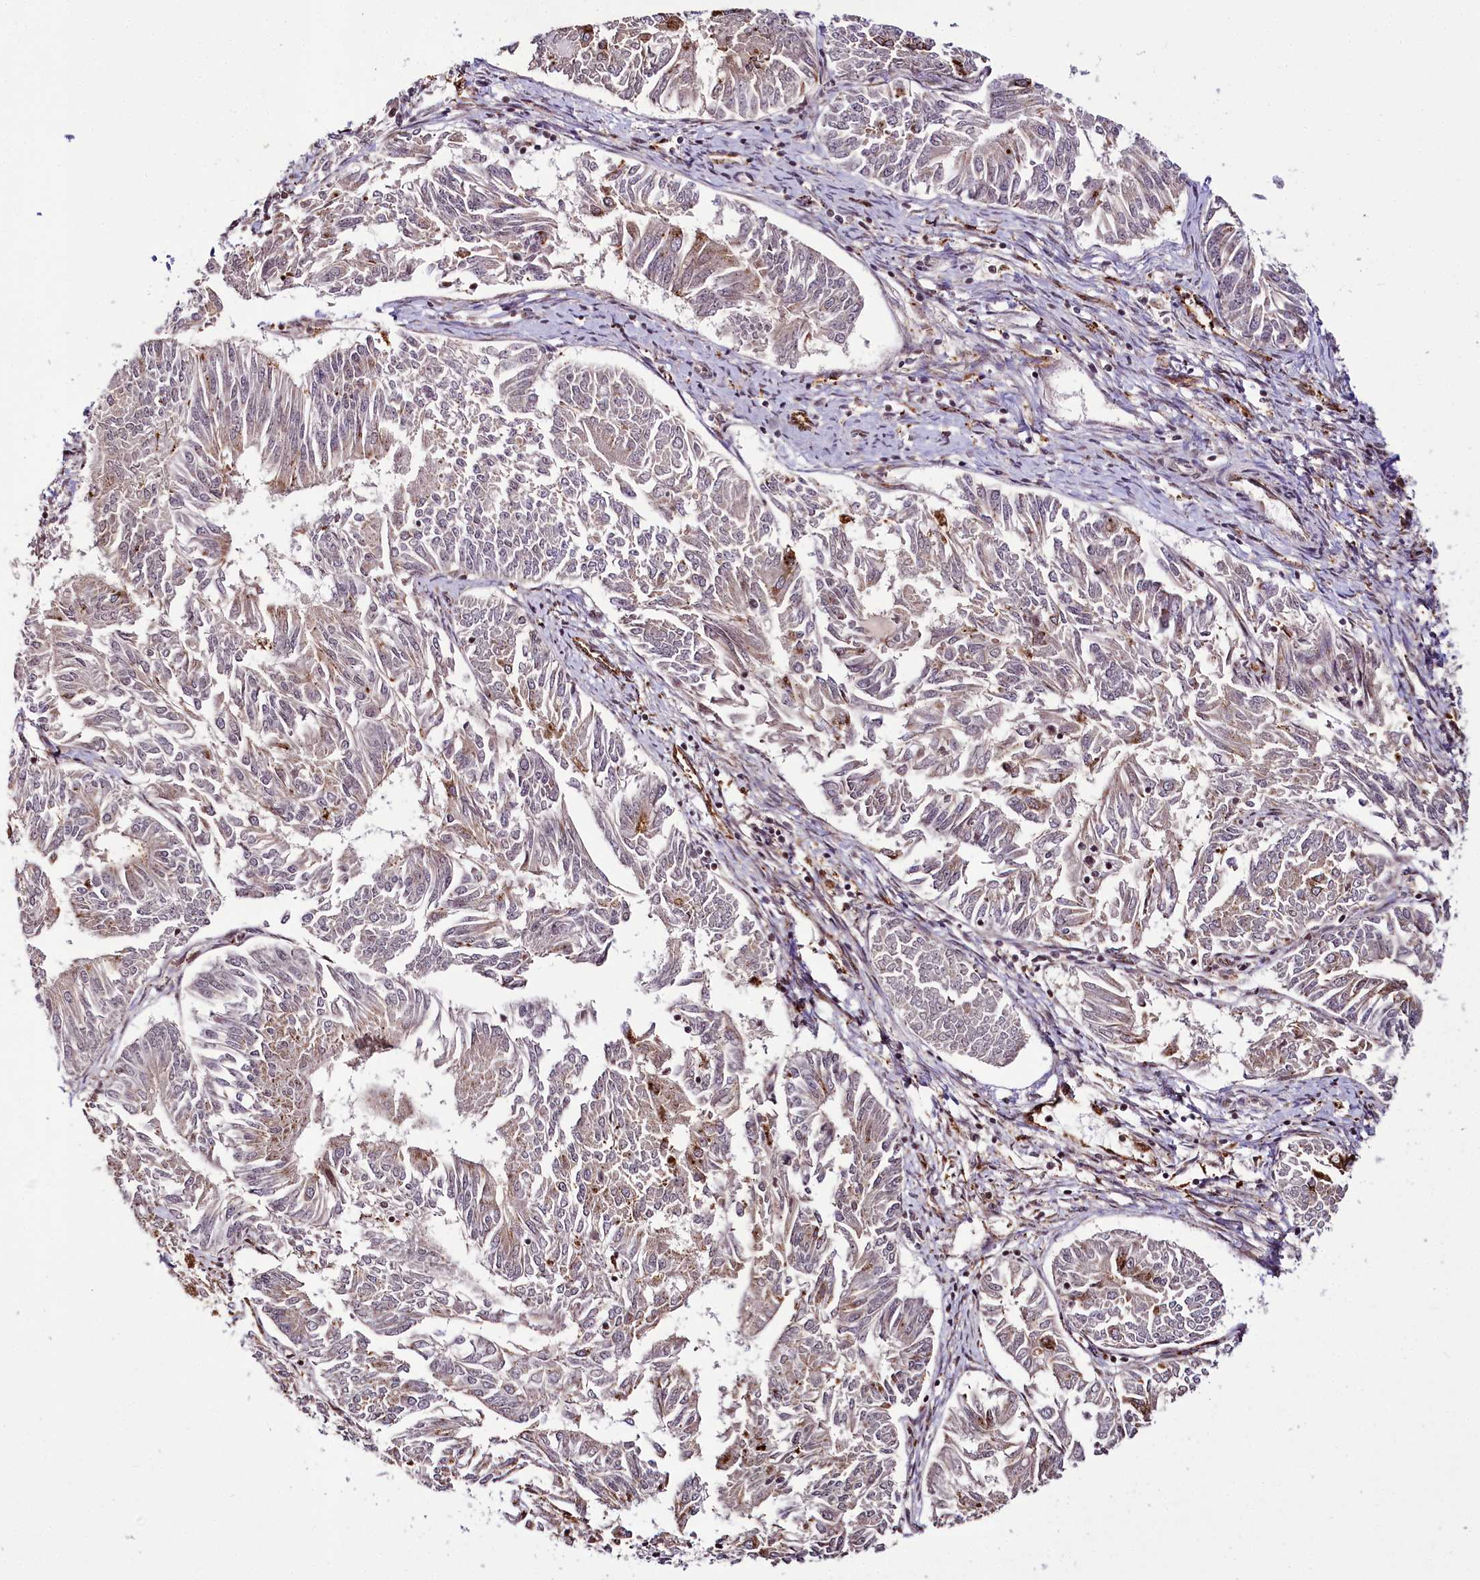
{"staining": {"intensity": "weak", "quantity": "<25%", "location": "cytoplasmic/membranous"}, "tissue": "endometrial cancer", "cell_type": "Tumor cells", "image_type": "cancer", "snomed": [{"axis": "morphology", "description": "Adenocarcinoma, NOS"}, {"axis": "topography", "description": "Endometrium"}], "caption": "This is a photomicrograph of immunohistochemistry (IHC) staining of adenocarcinoma (endometrial), which shows no expression in tumor cells.", "gene": "HOXC8", "patient": {"sex": "female", "age": 58}}